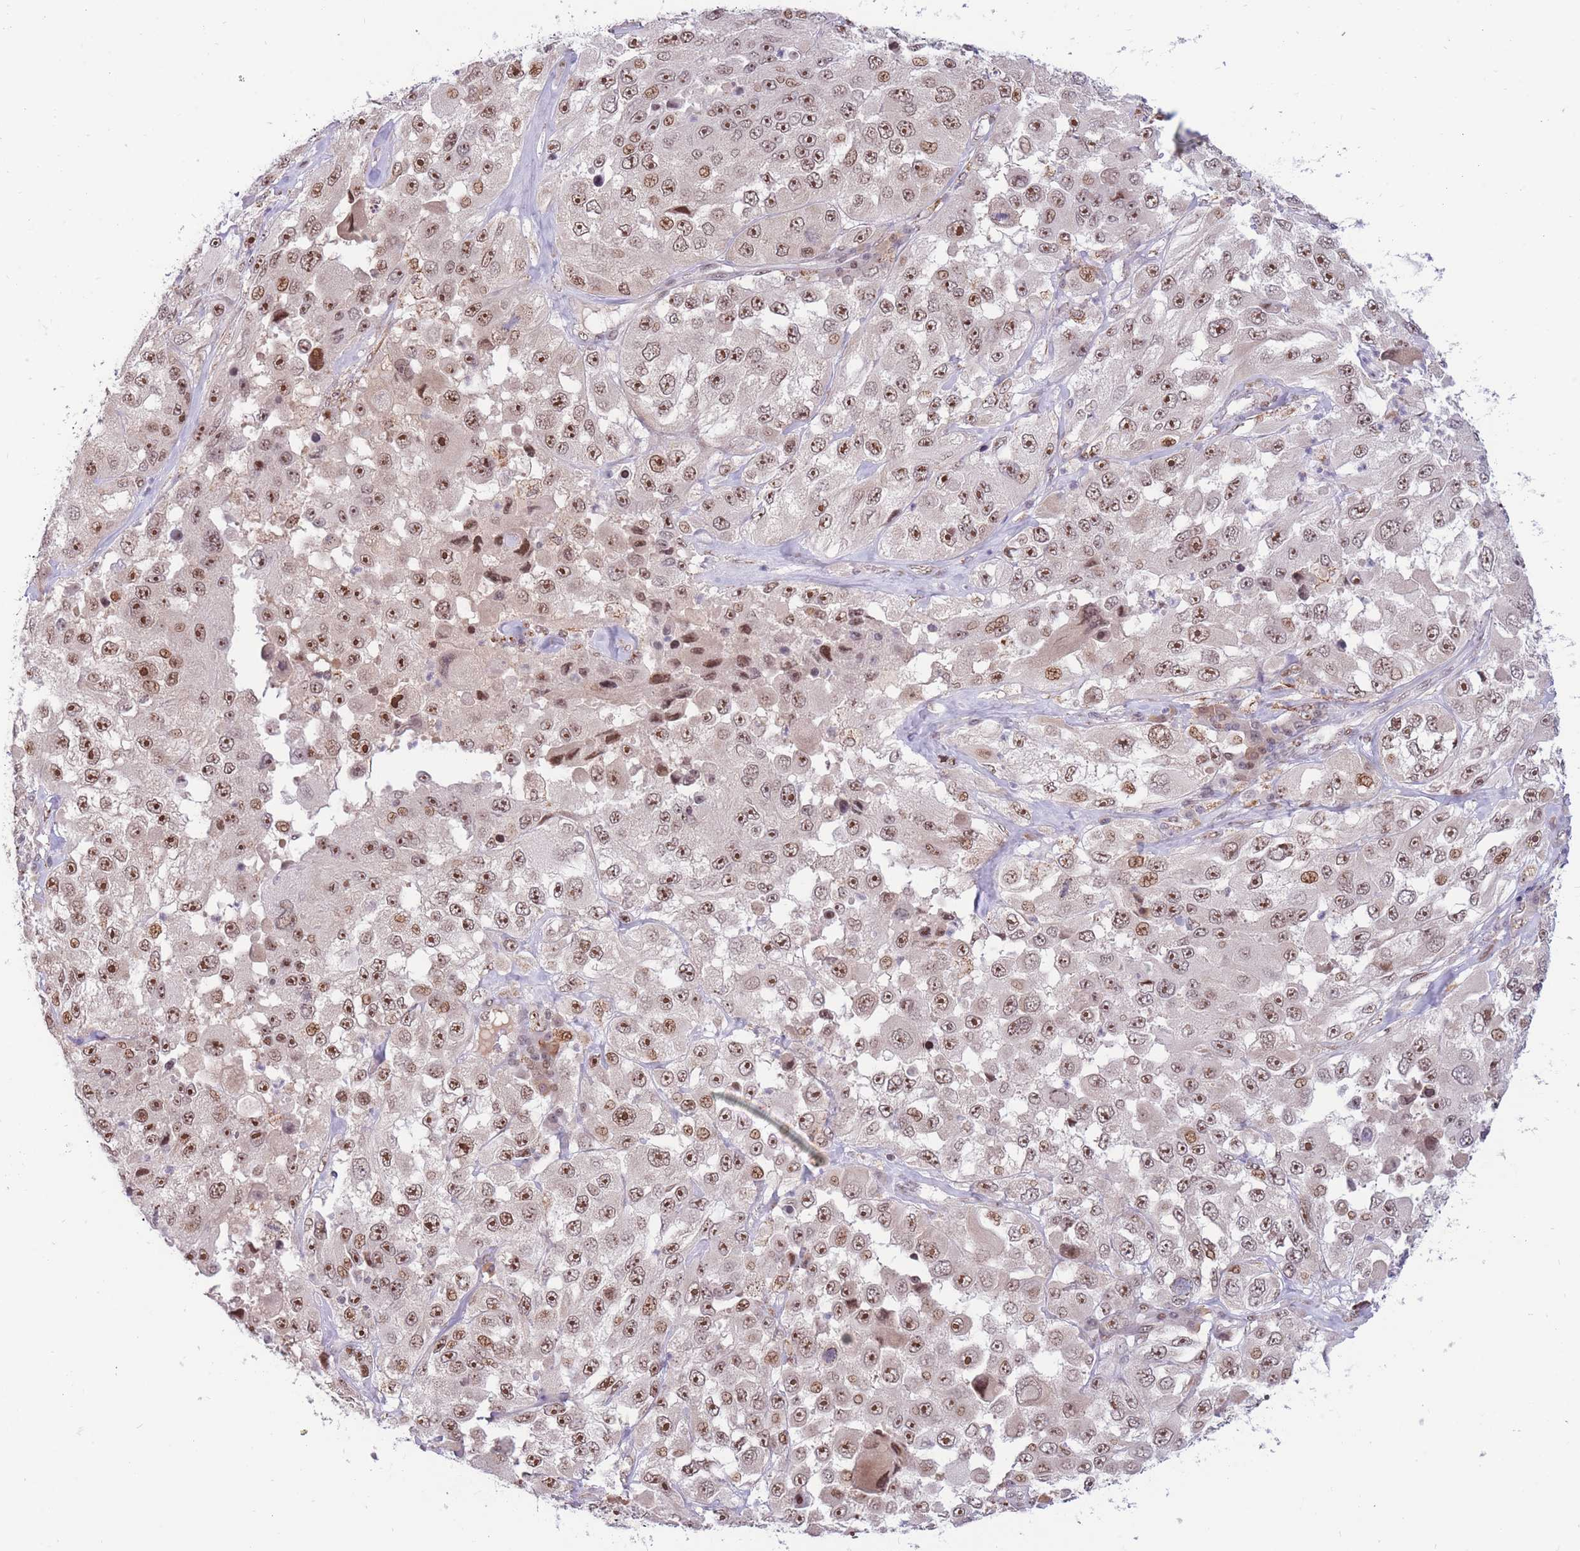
{"staining": {"intensity": "moderate", "quantity": ">75%", "location": "nuclear"}, "tissue": "melanoma", "cell_type": "Tumor cells", "image_type": "cancer", "snomed": [{"axis": "morphology", "description": "Malignant melanoma, Metastatic site"}, {"axis": "topography", "description": "Lymph node"}], "caption": "Melanoma tissue exhibits moderate nuclear positivity in about >75% of tumor cells, visualized by immunohistochemistry. The staining was performed using DAB, with brown indicating positive protein expression. Nuclei are stained blue with hematoxylin.", "gene": "TARBP2", "patient": {"sex": "male", "age": 62}}